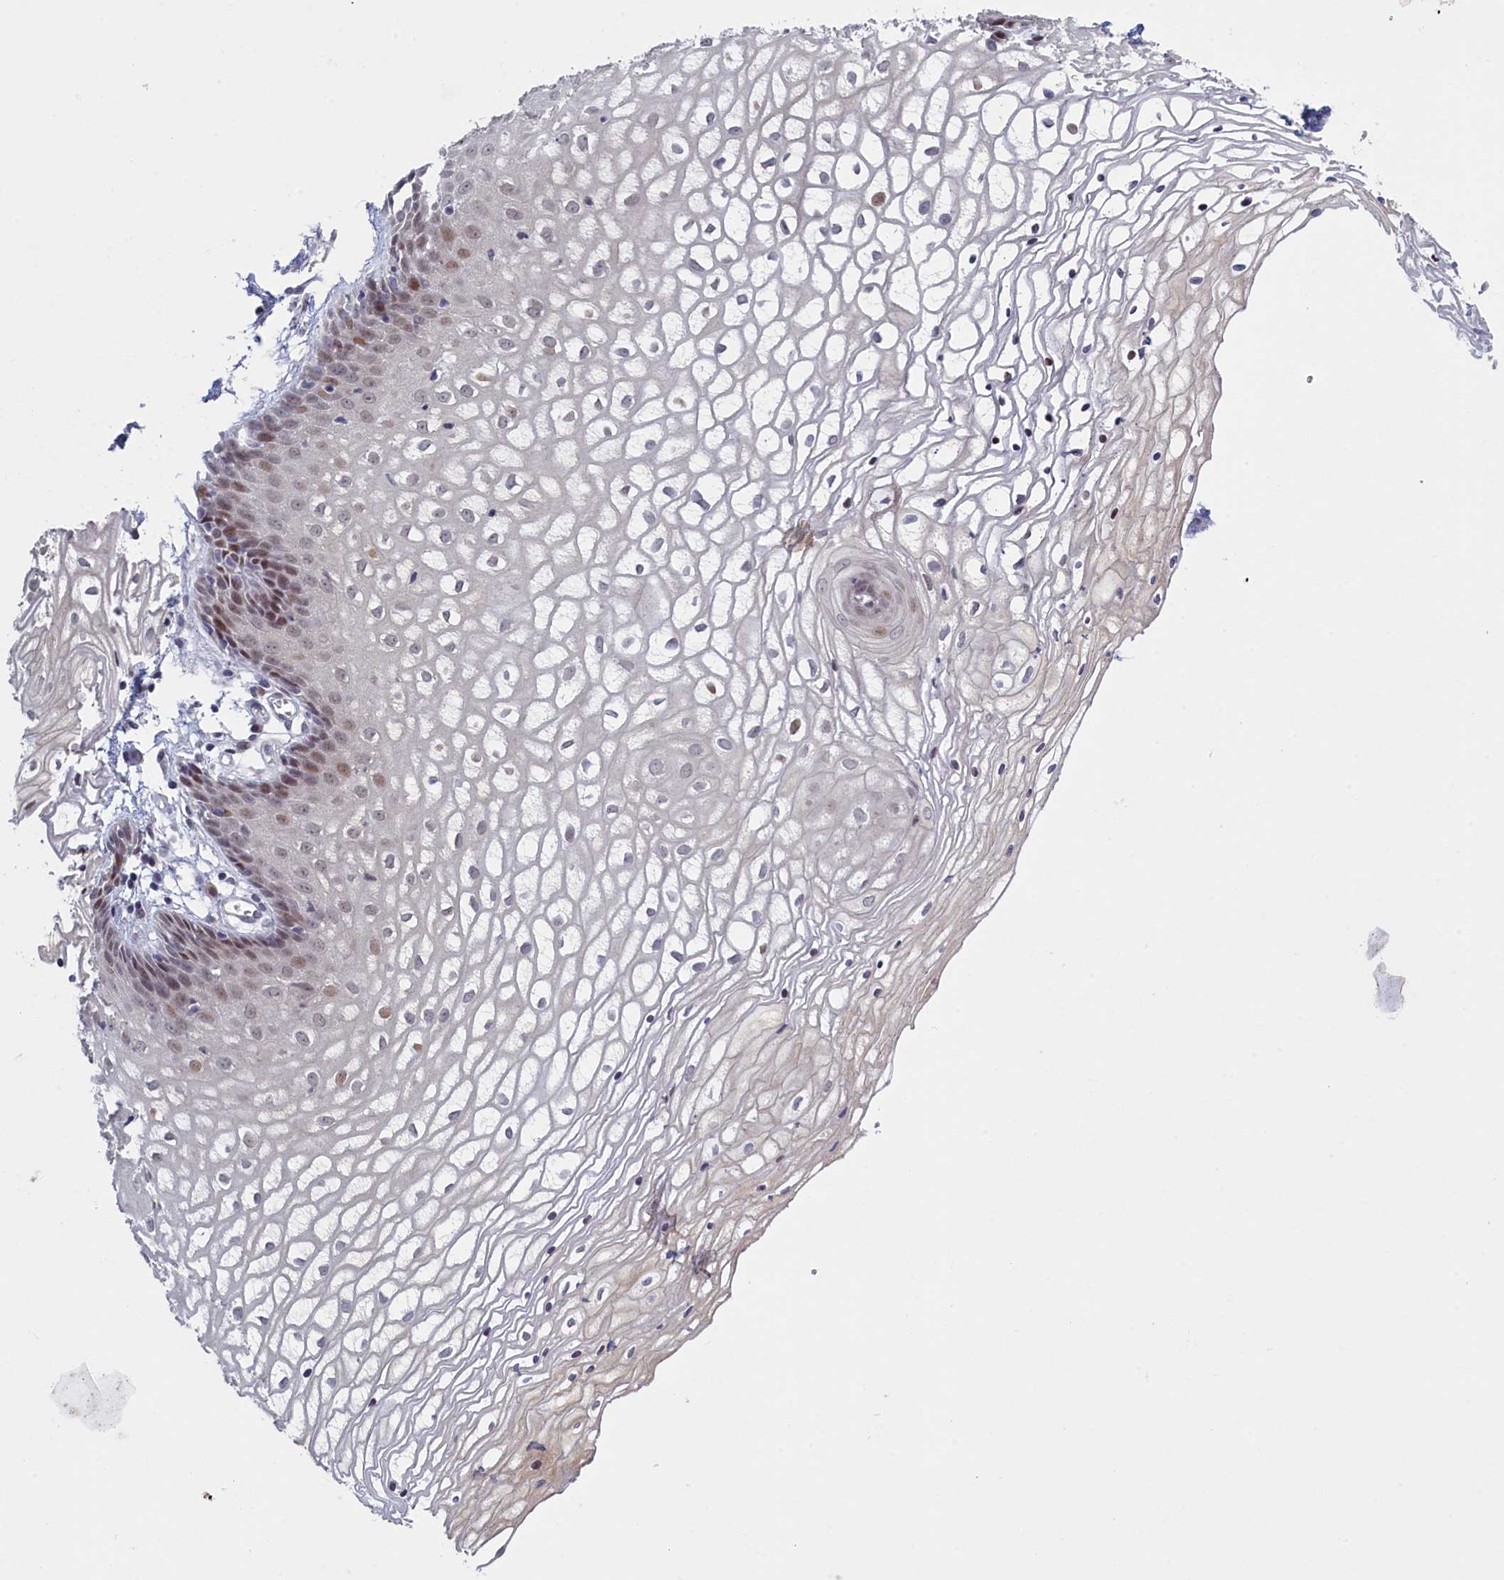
{"staining": {"intensity": "moderate", "quantity": "<25%", "location": "nuclear"}, "tissue": "vagina", "cell_type": "Squamous epithelial cells", "image_type": "normal", "snomed": [{"axis": "morphology", "description": "Normal tissue, NOS"}, {"axis": "topography", "description": "Vagina"}], "caption": "Approximately <25% of squamous epithelial cells in unremarkable vagina demonstrate moderate nuclear protein staining as visualized by brown immunohistochemical staining.", "gene": "ATF7IP2", "patient": {"sex": "female", "age": 34}}